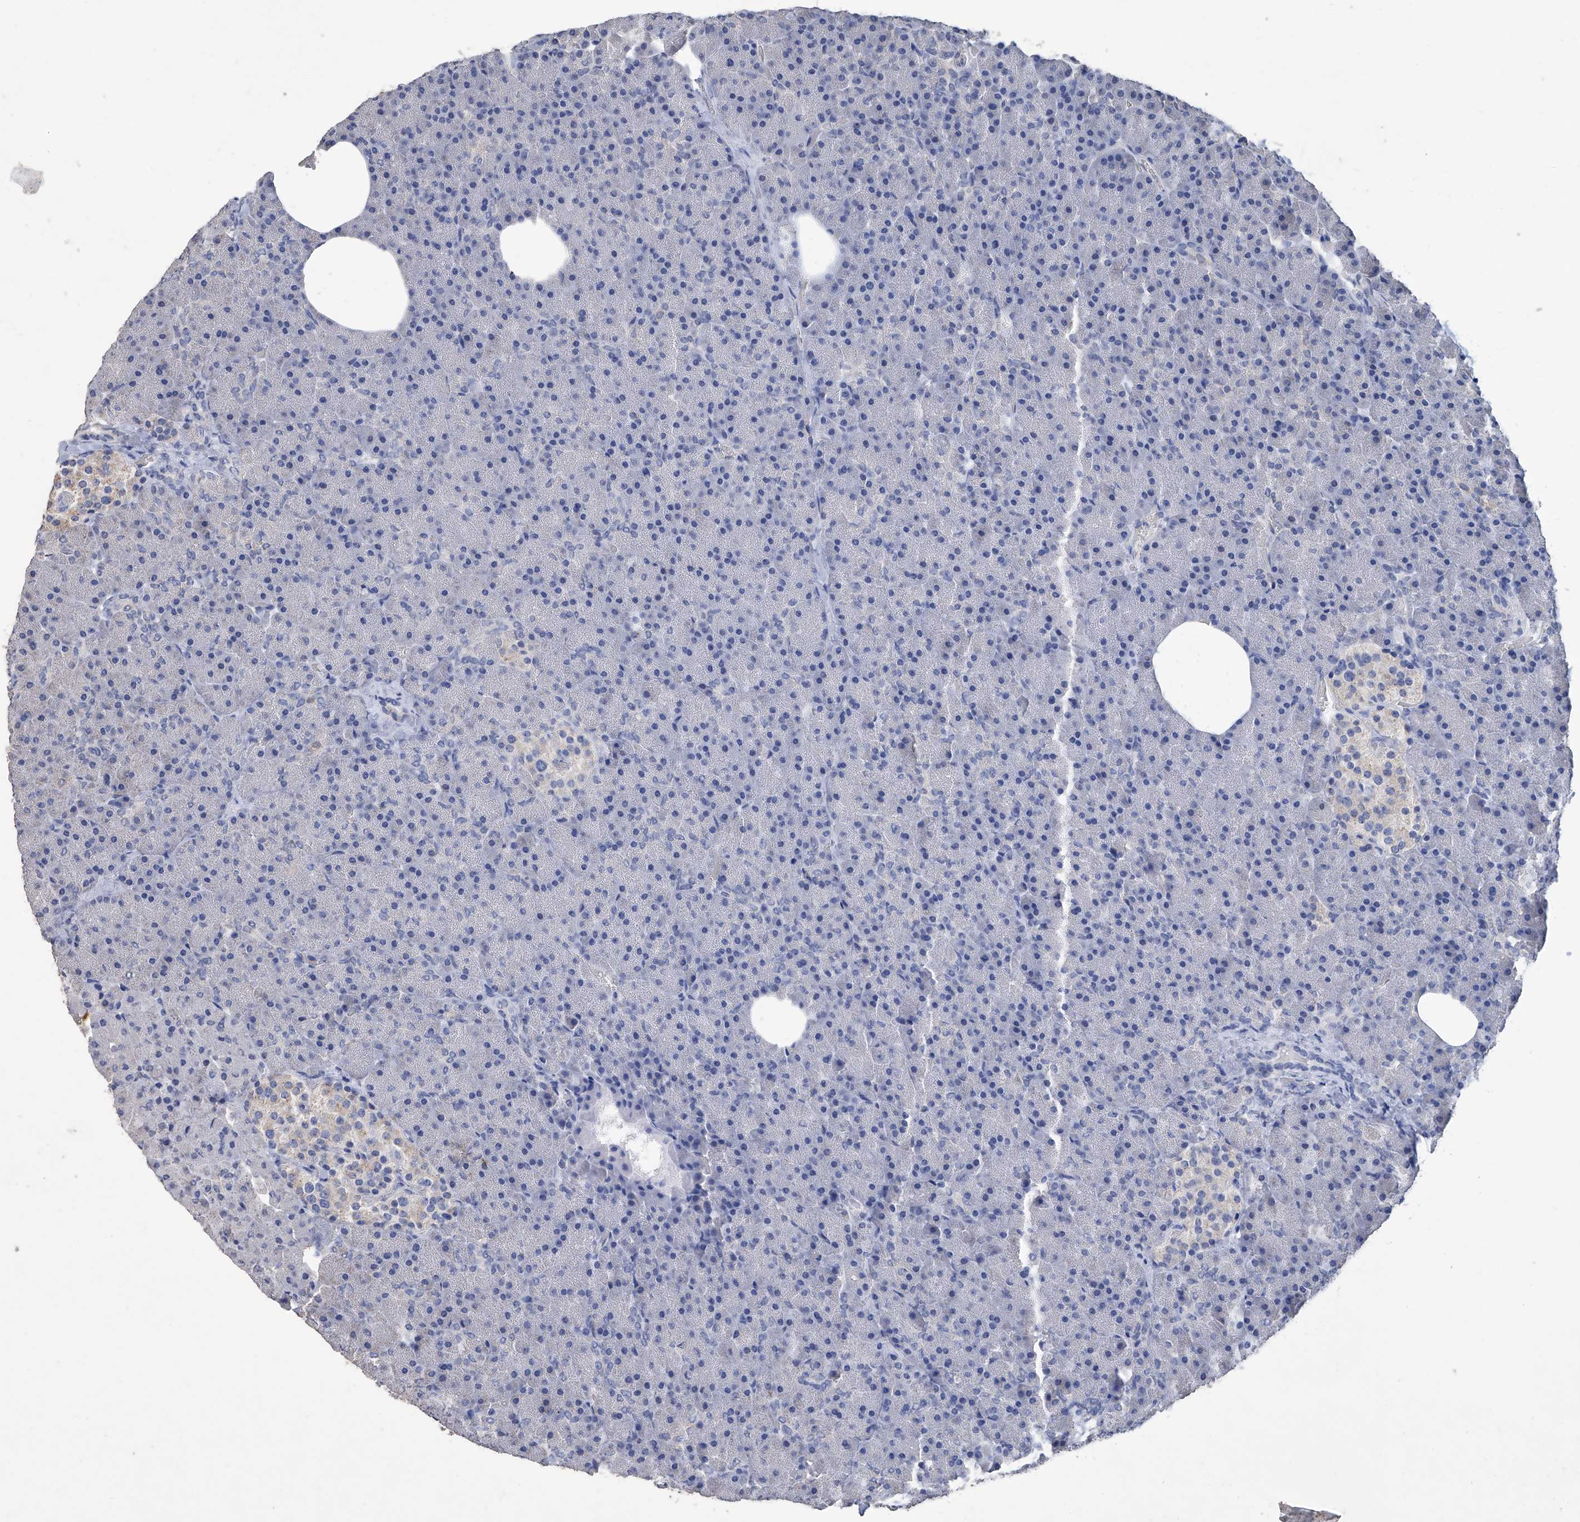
{"staining": {"intensity": "negative", "quantity": "none", "location": "none"}, "tissue": "pancreas", "cell_type": "Exocrine glandular cells", "image_type": "normal", "snomed": [{"axis": "morphology", "description": "Normal tissue, NOS"}, {"axis": "morphology", "description": "Carcinoid, malignant, NOS"}, {"axis": "topography", "description": "Pancreas"}], "caption": "Immunohistochemical staining of unremarkable human pancreas reveals no significant positivity in exocrine glandular cells.", "gene": "GPT", "patient": {"sex": "female", "age": 35}}